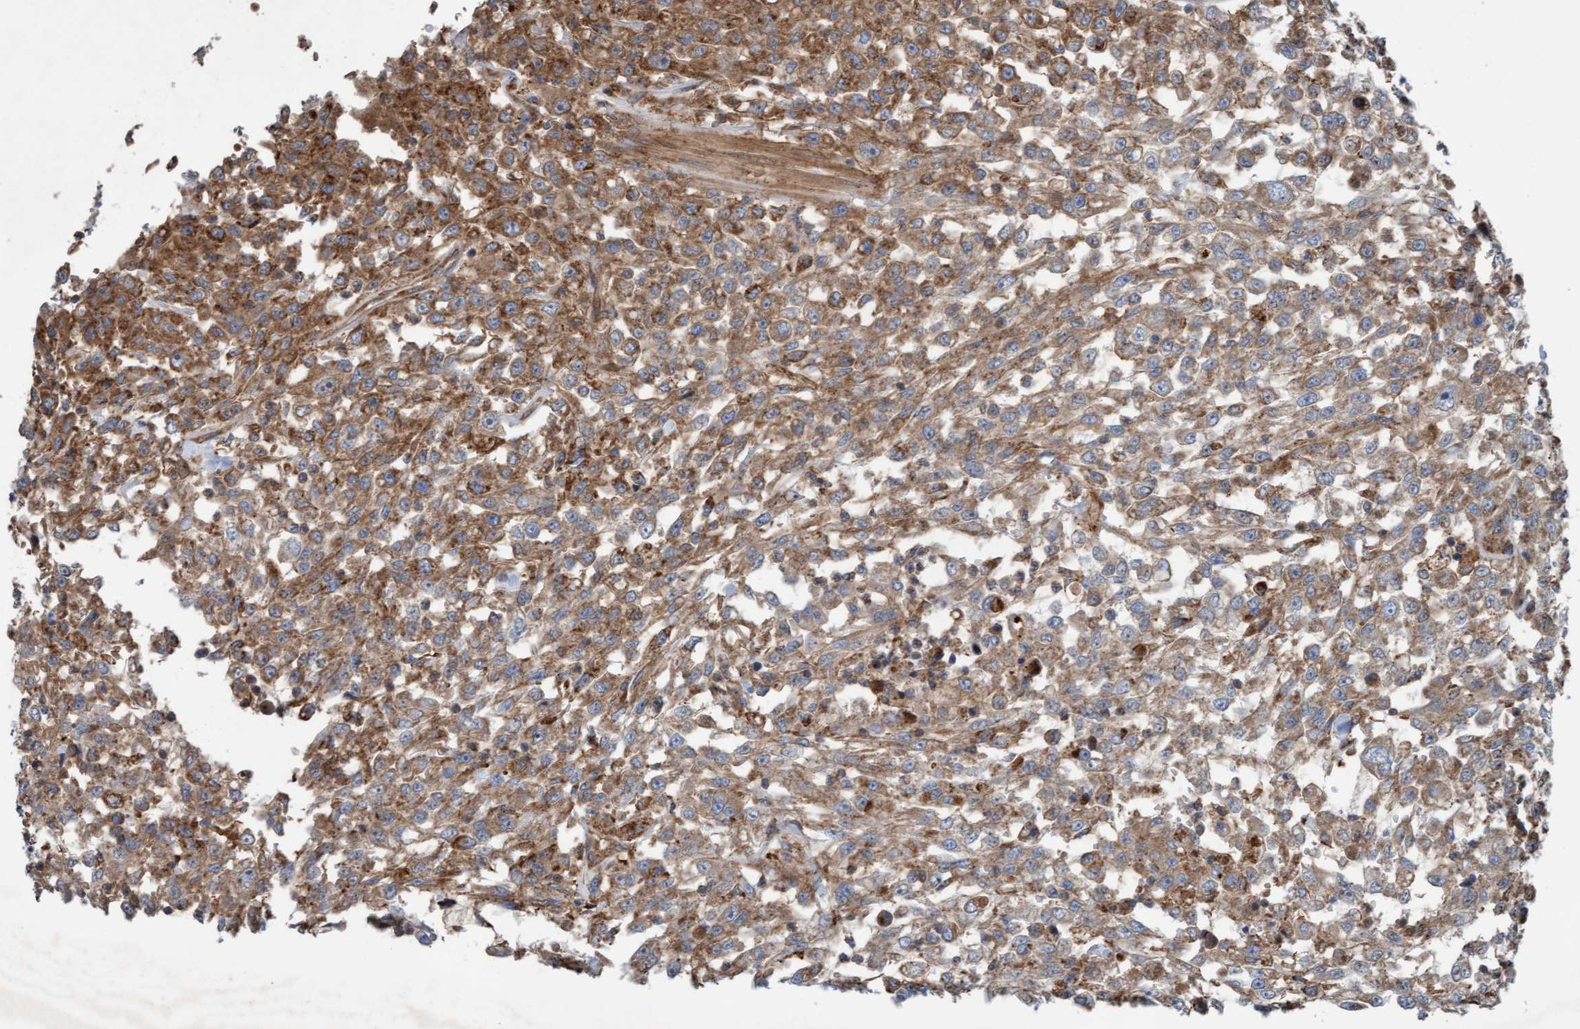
{"staining": {"intensity": "moderate", "quantity": ">75%", "location": "cytoplasmic/membranous"}, "tissue": "urothelial cancer", "cell_type": "Tumor cells", "image_type": "cancer", "snomed": [{"axis": "morphology", "description": "Urothelial carcinoma, High grade"}, {"axis": "topography", "description": "Urinary bladder"}], "caption": "Human urothelial cancer stained with a protein marker exhibits moderate staining in tumor cells.", "gene": "ERAL1", "patient": {"sex": "male", "age": 46}}